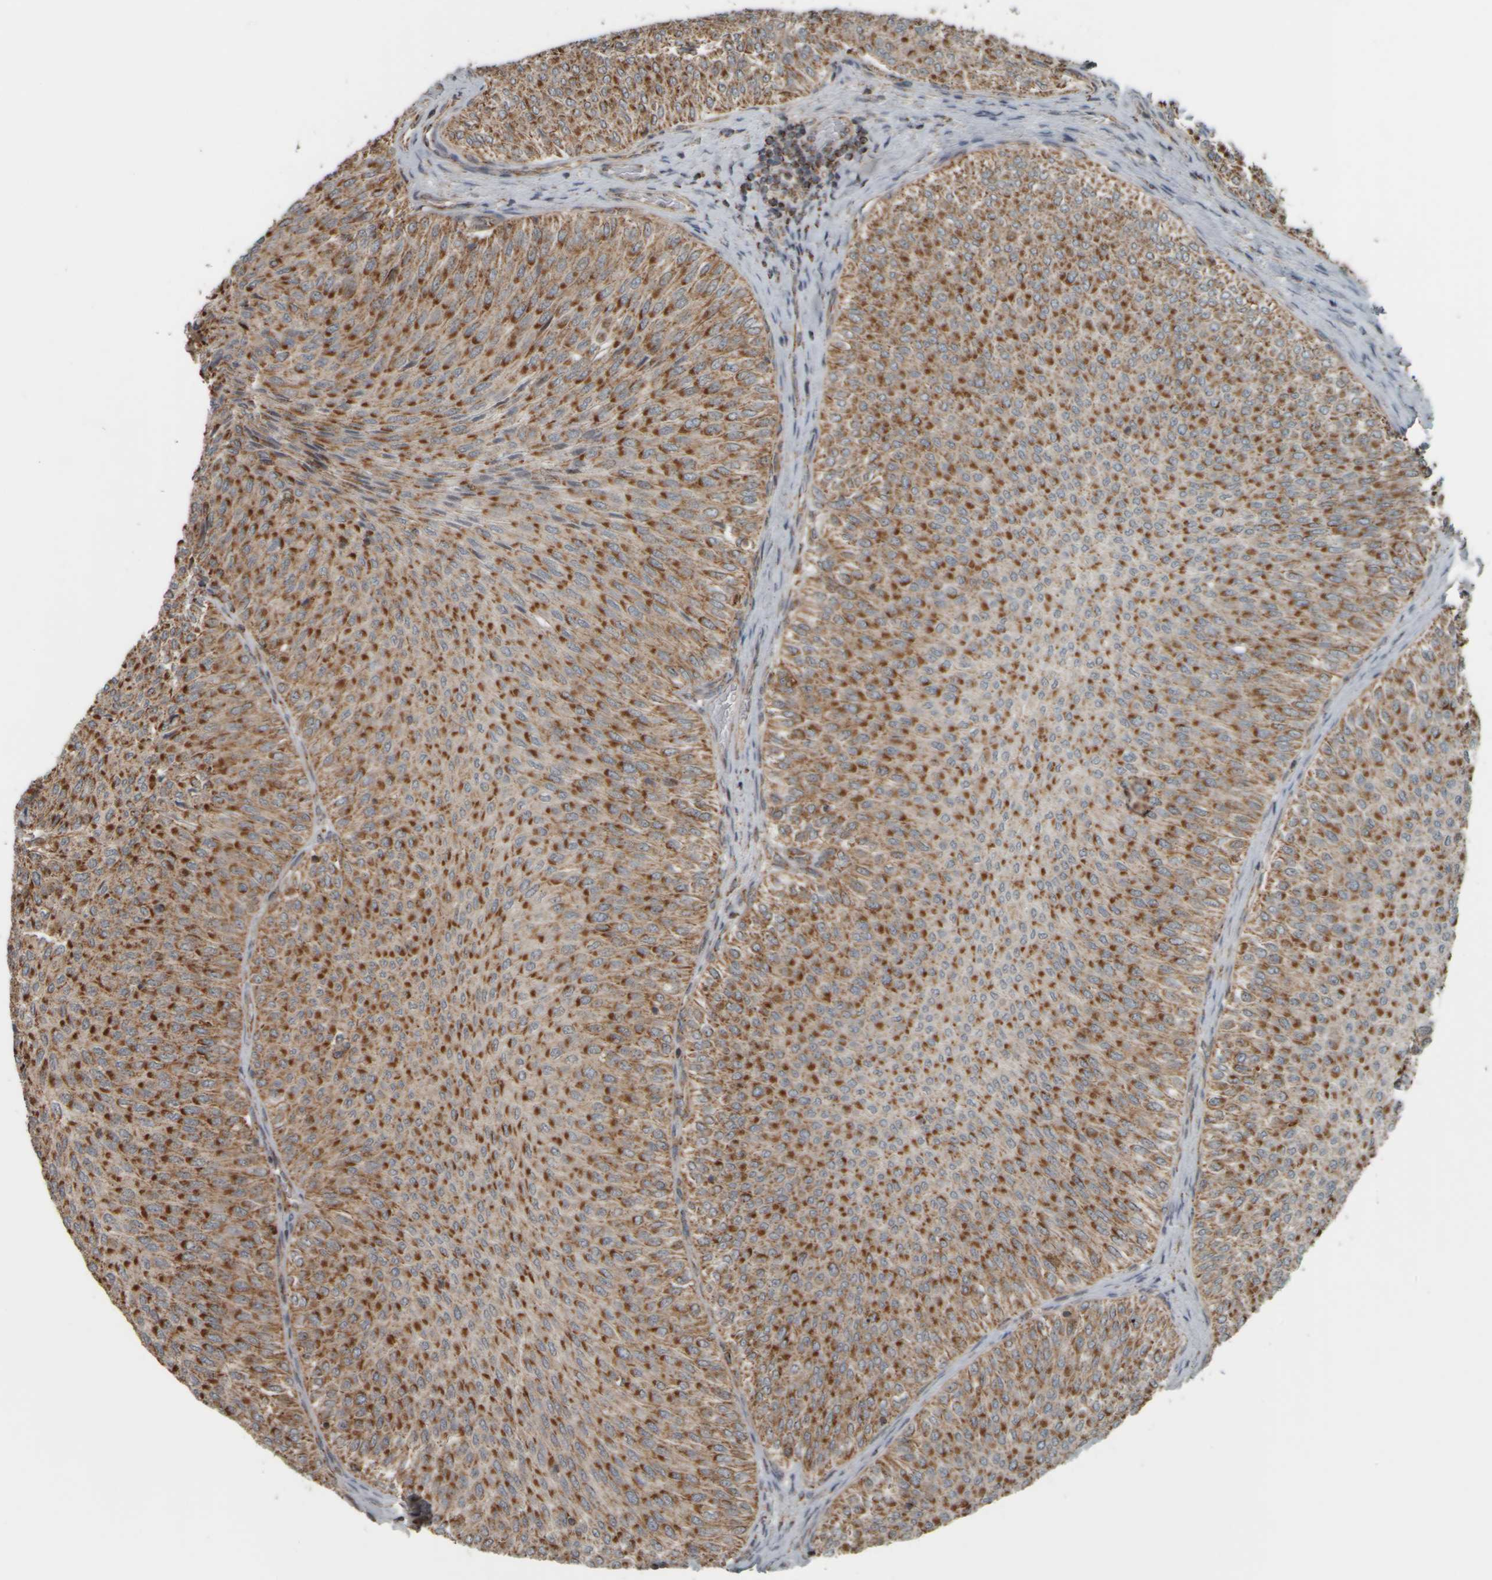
{"staining": {"intensity": "strong", "quantity": ">75%", "location": "cytoplasmic/membranous"}, "tissue": "urothelial cancer", "cell_type": "Tumor cells", "image_type": "cancer", "snomed": [{"axis": "morphology", "description": "Urothelial carcinoma, Low grade"}, {"axis": "topography", "description": "Urinary bladder"}], "caption": "A brown stain highlights strong cytoplasmic/membranous positivity of a protein in urothelial cancer tumor cells. (Brightfield microscopy of DAB IHC at high magnification).", "gene": "APBB2", "patient": {"sex": "male", "age": 78}}